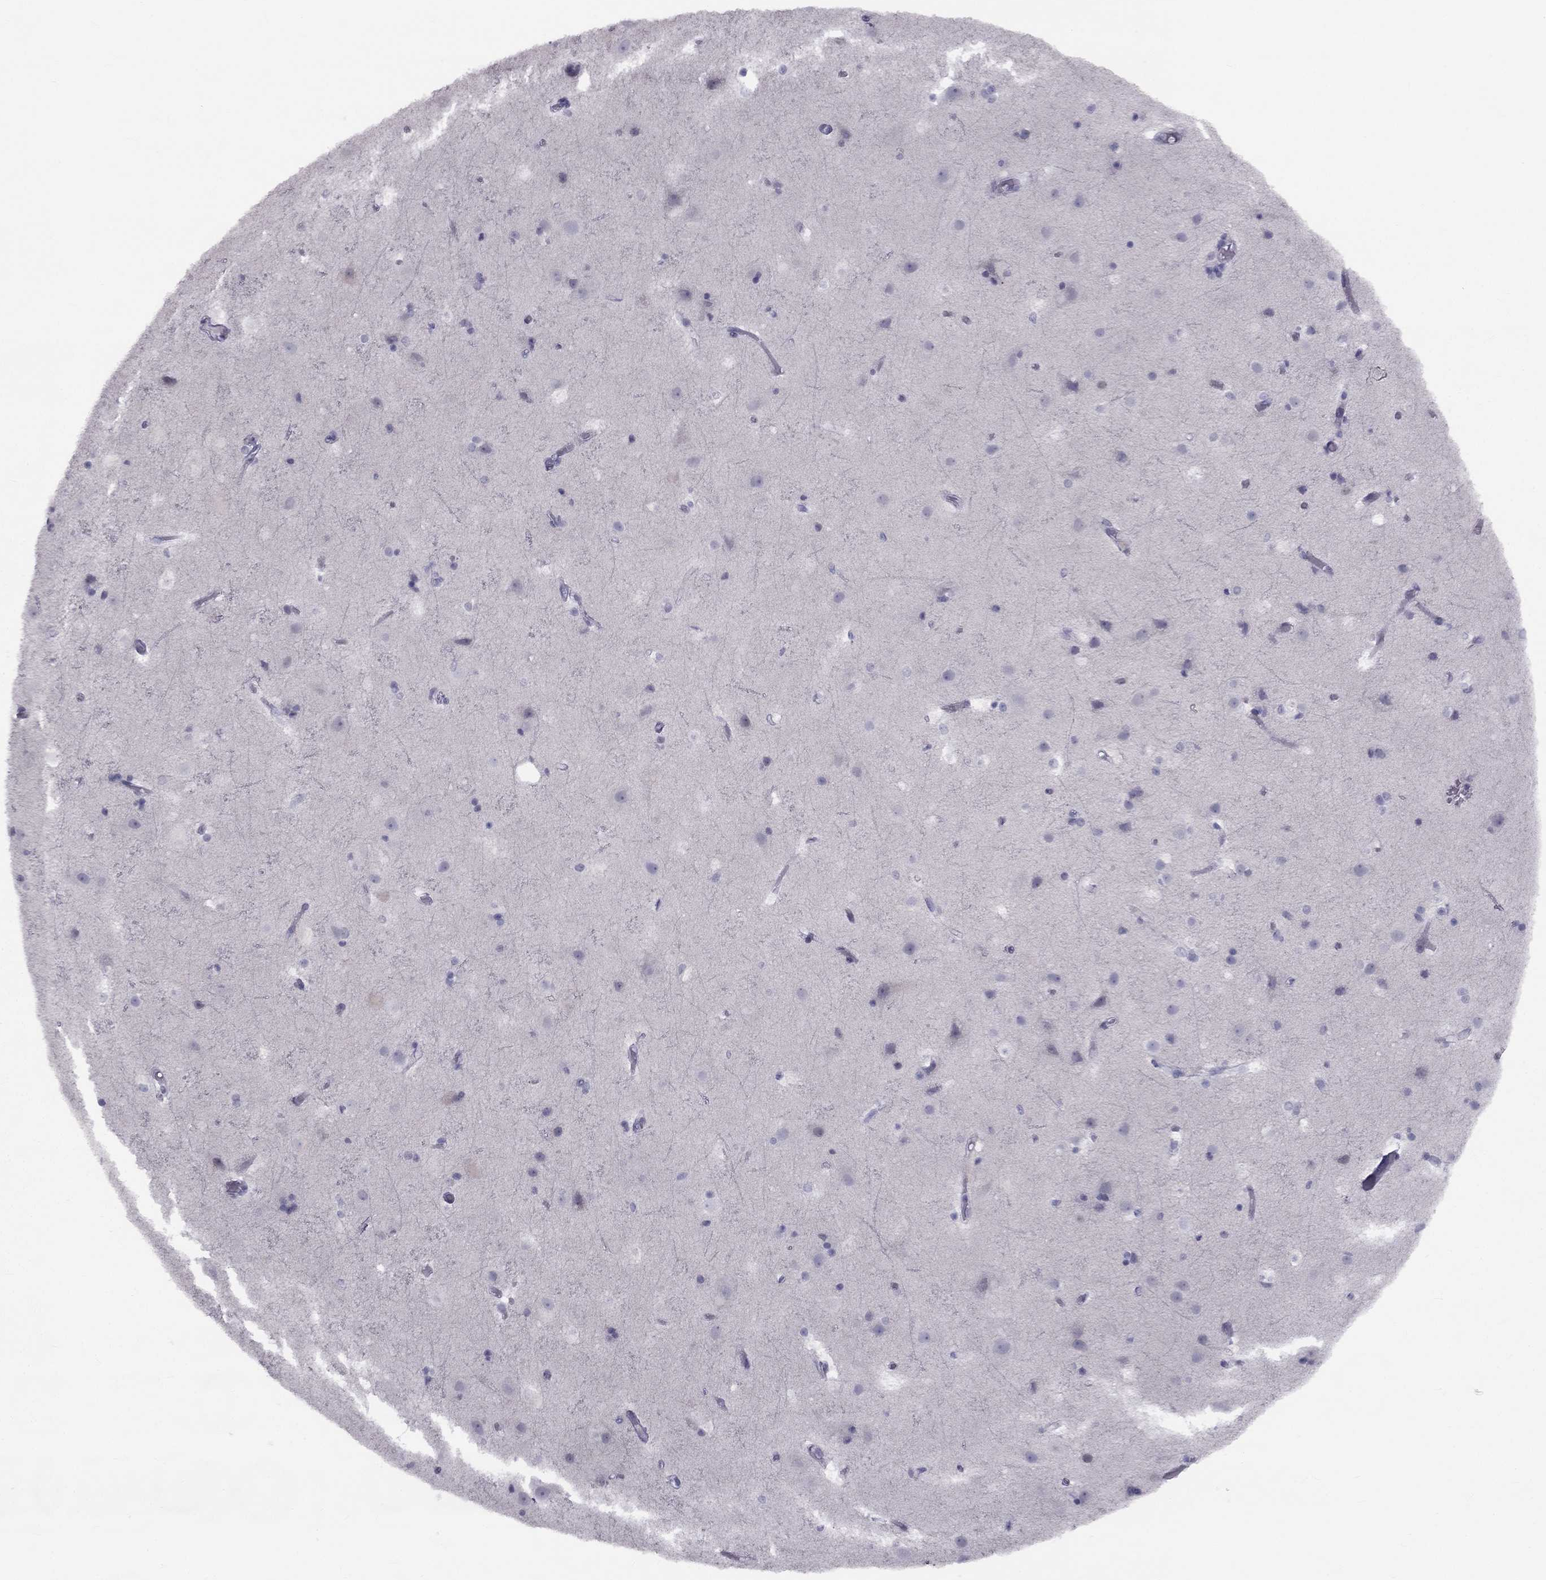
{"staining": {"intensity": "negative", "quantity": "none", "location": "none"}, "tissue": "cerebral cortex", "cell_type": "Endothelial cells", "image_type": "normal", "snomed": [{"axis": "morphology", "description": "Normal tissue, NOS"}, {"axis": "topography", "description": "Cerebral cortex"}], "caption": "A high-resolution histopathology image shows immunohistochemistry staining of benign cerebral cortex, which shows no significant expression in endothelial cells.", "gene": "TRPS1", "patient": {"sex": "female", "age": 52}}